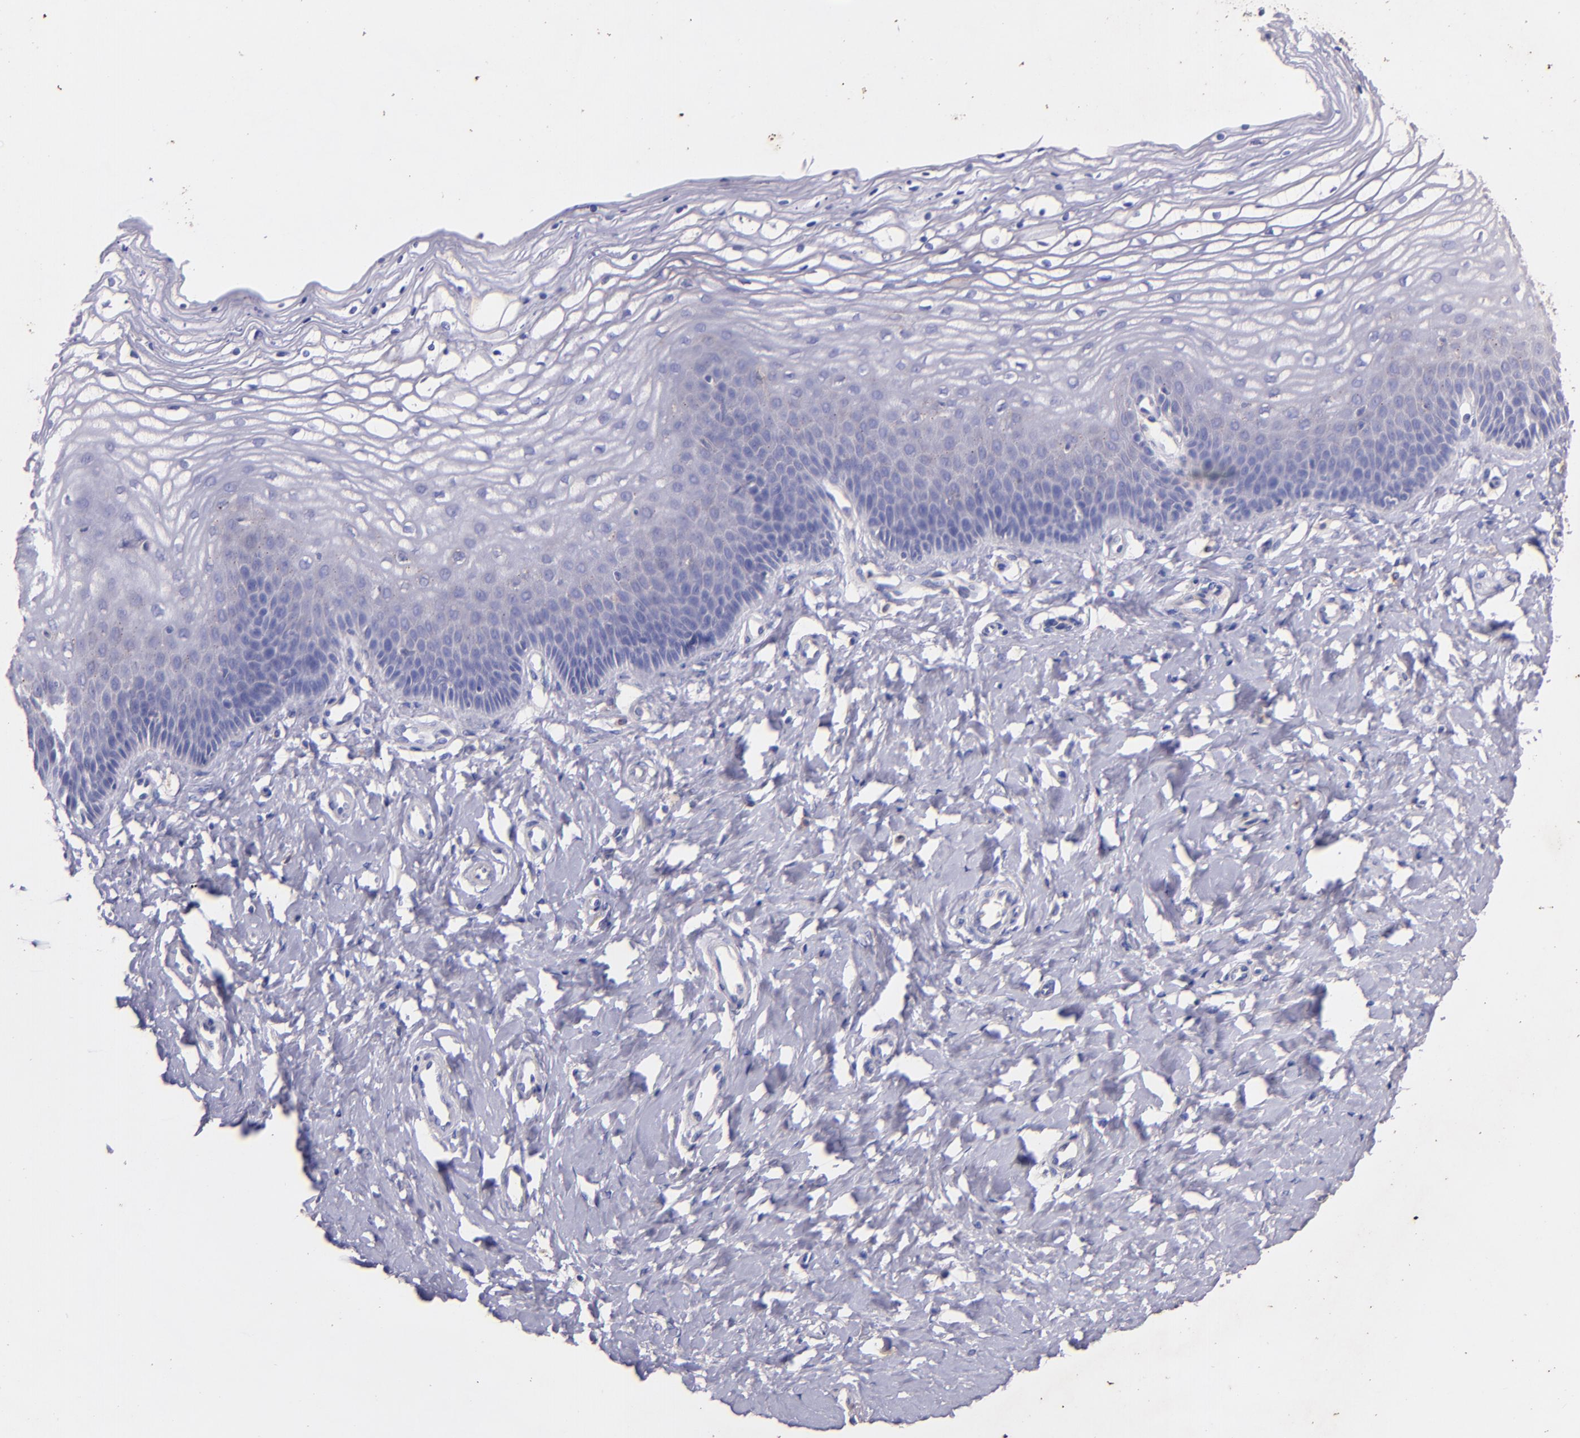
{"staining": {"intensity": "weak", "quantity": "<25%", "location": "cytoplasmic/membranous"}, "tissue": "vagina", "cell_type": "Squamous epithelial cells", "image_type": "normal", "snomed": [{"axis": "morphology", "description": "Normal tissue, NOS"}, {"axis": "topography", "description": "Vagina"}], "caption": "The micrograph shows no significant positivity in squamous epithelial cells of vagina.", "gene": "RET", "patient": {"sex": "female", "age": 68}}